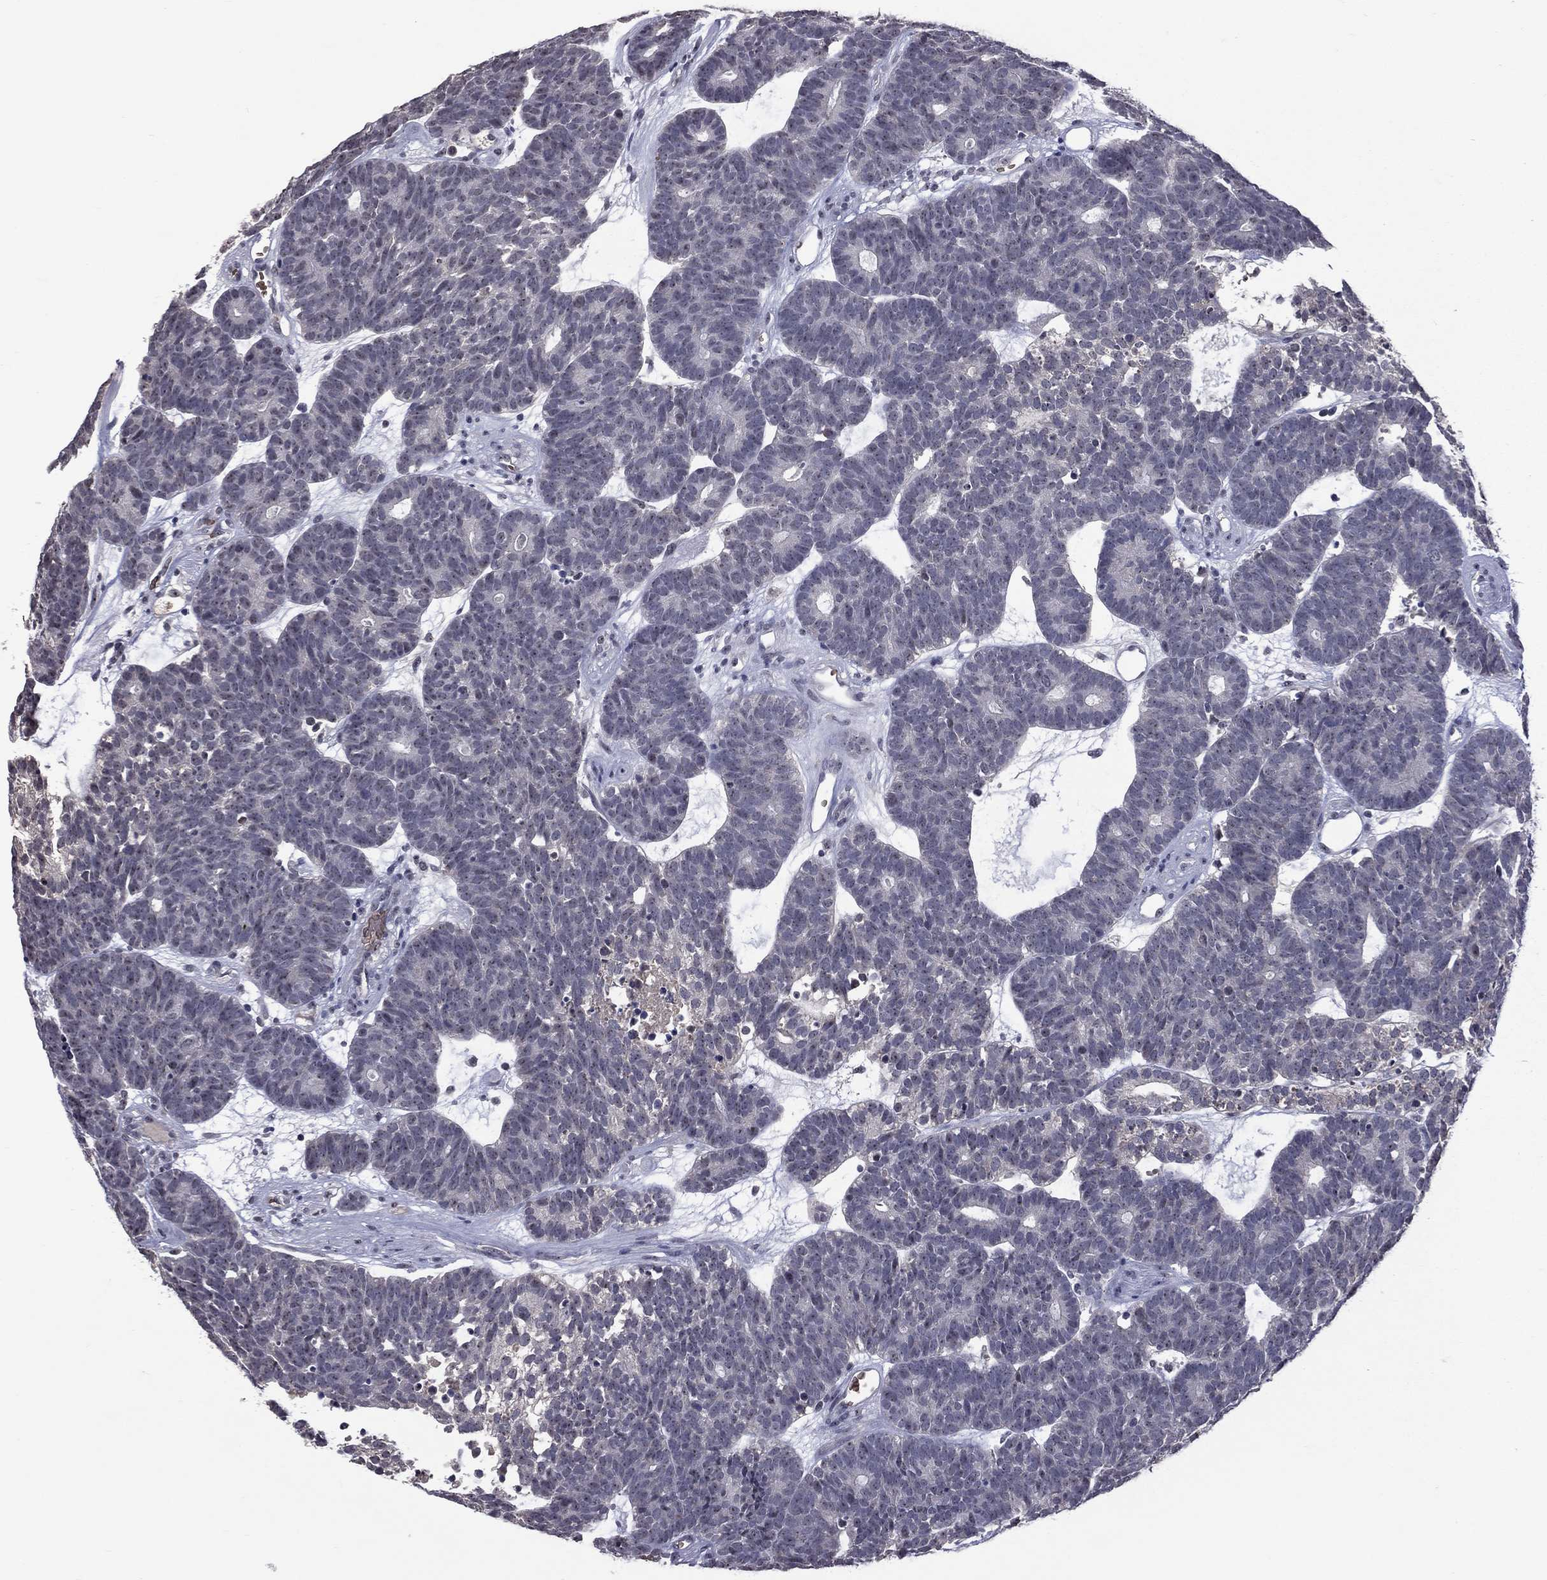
{"staining": {"intensity": "negative", "quantity": "none", "location": "none"}, "tissue": "head and neck cancer", "cell_type": "Tumor cells", "image_type": "cancer", "snomed": [{"axis": "morphology", "description": "Adenocarcinoma, NOS"}, {"axis": "topography", "description": "Head-Neck"}], "caption": "DAB (3,3'-diaminobenzidine) immunohistochemical staining of adenocarcinoma (head and neck) shows no significant positivity in tumor cells.", "gene": "DSG4", "patient": {"sex": "female", "age": 81}}